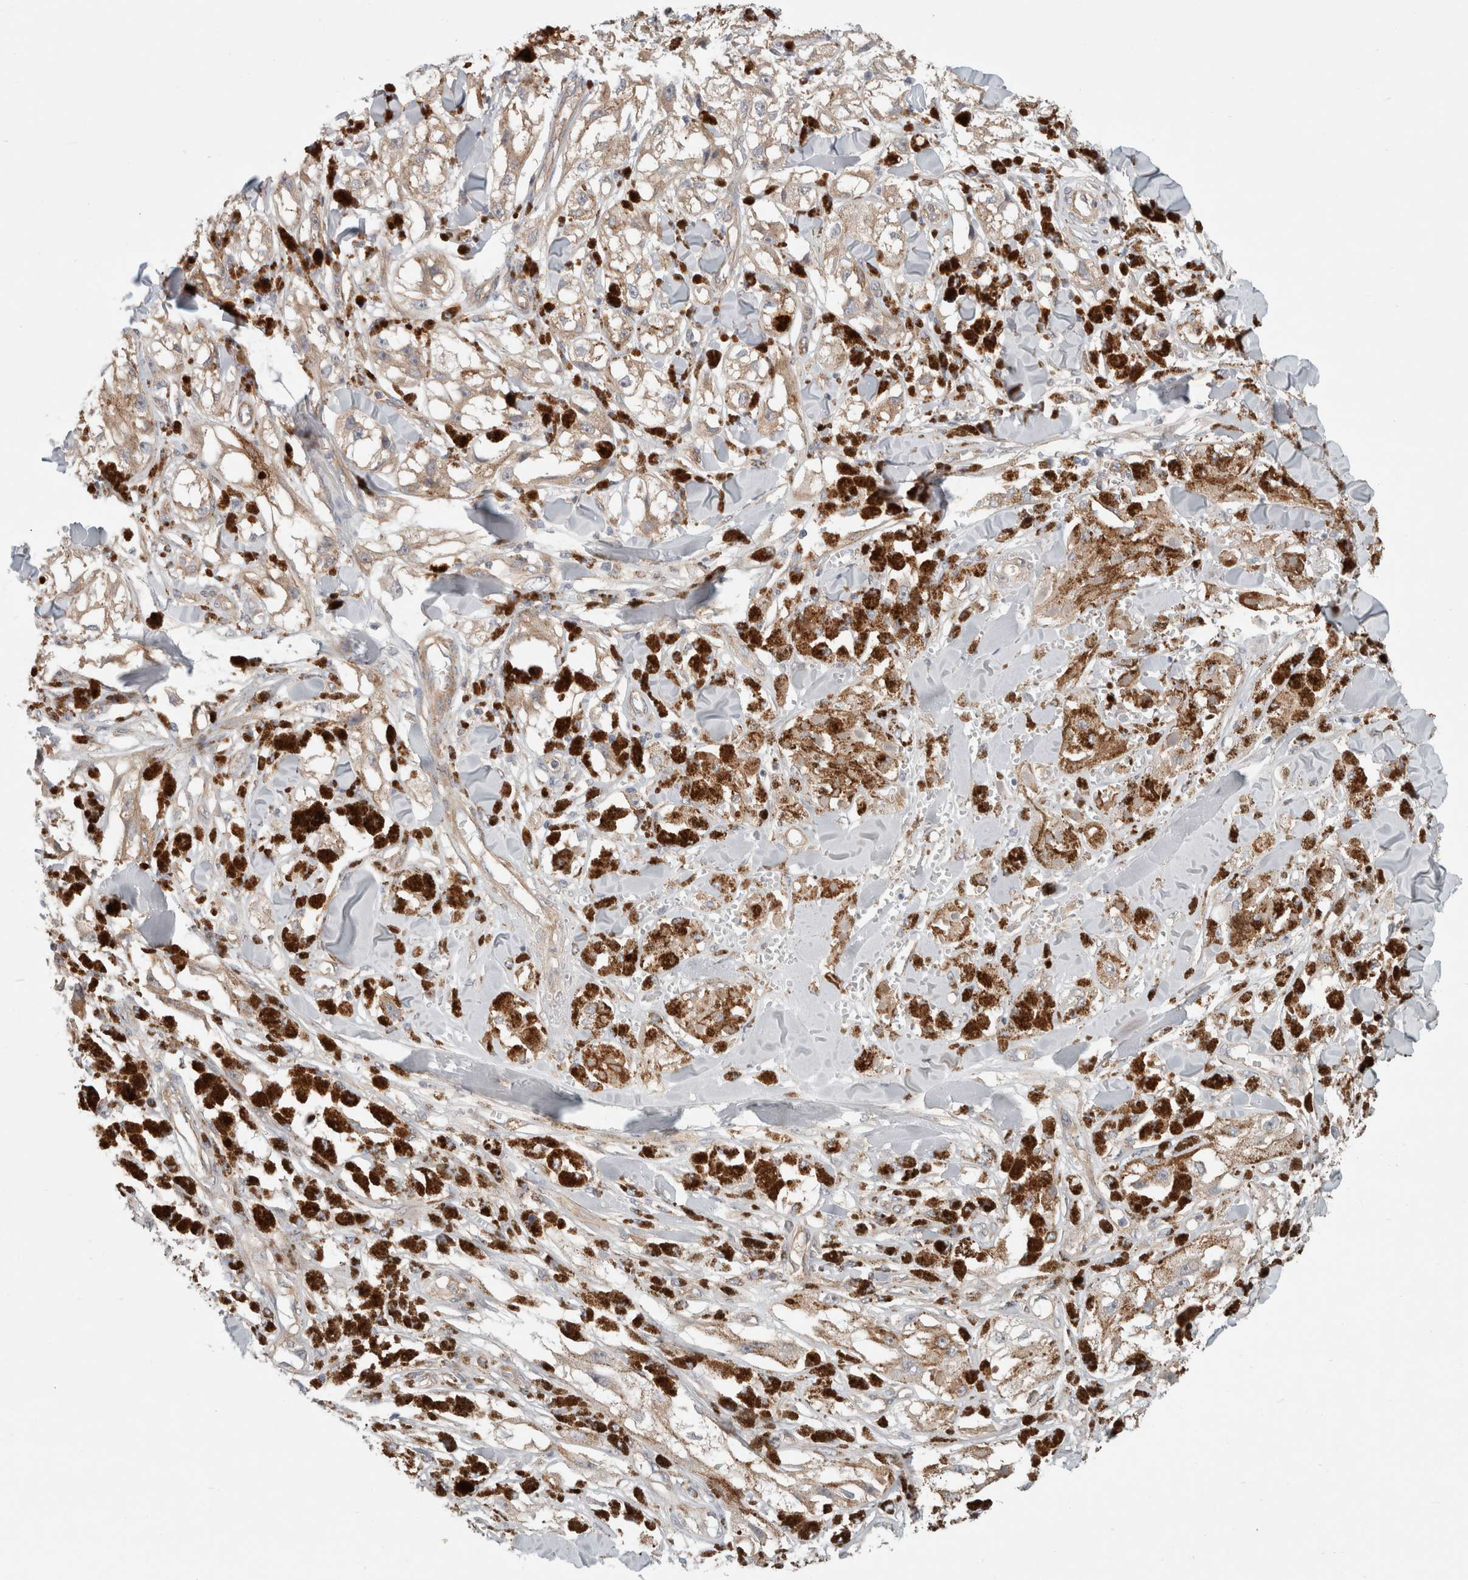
{"staining": {"intensity": "weak", "quantity": ">75%", "location": "cytoplasmic/membranous"}, "tissue": "melanoma", "cell_type": "Tumor cells", "image_type": "cancer", "snomed": [{"axis": "morphology", "description": "Malignant melanoma, NOS"}, {"axis": "topography", "description": "Skin"}], "caption": "Protein expression analysis of melanoma shows weak cytoplasmic/membranous expression in approximately >75% of tumor cells.", "gene": "RASAL2", "patient": {"sex": "male", "age": 88}}